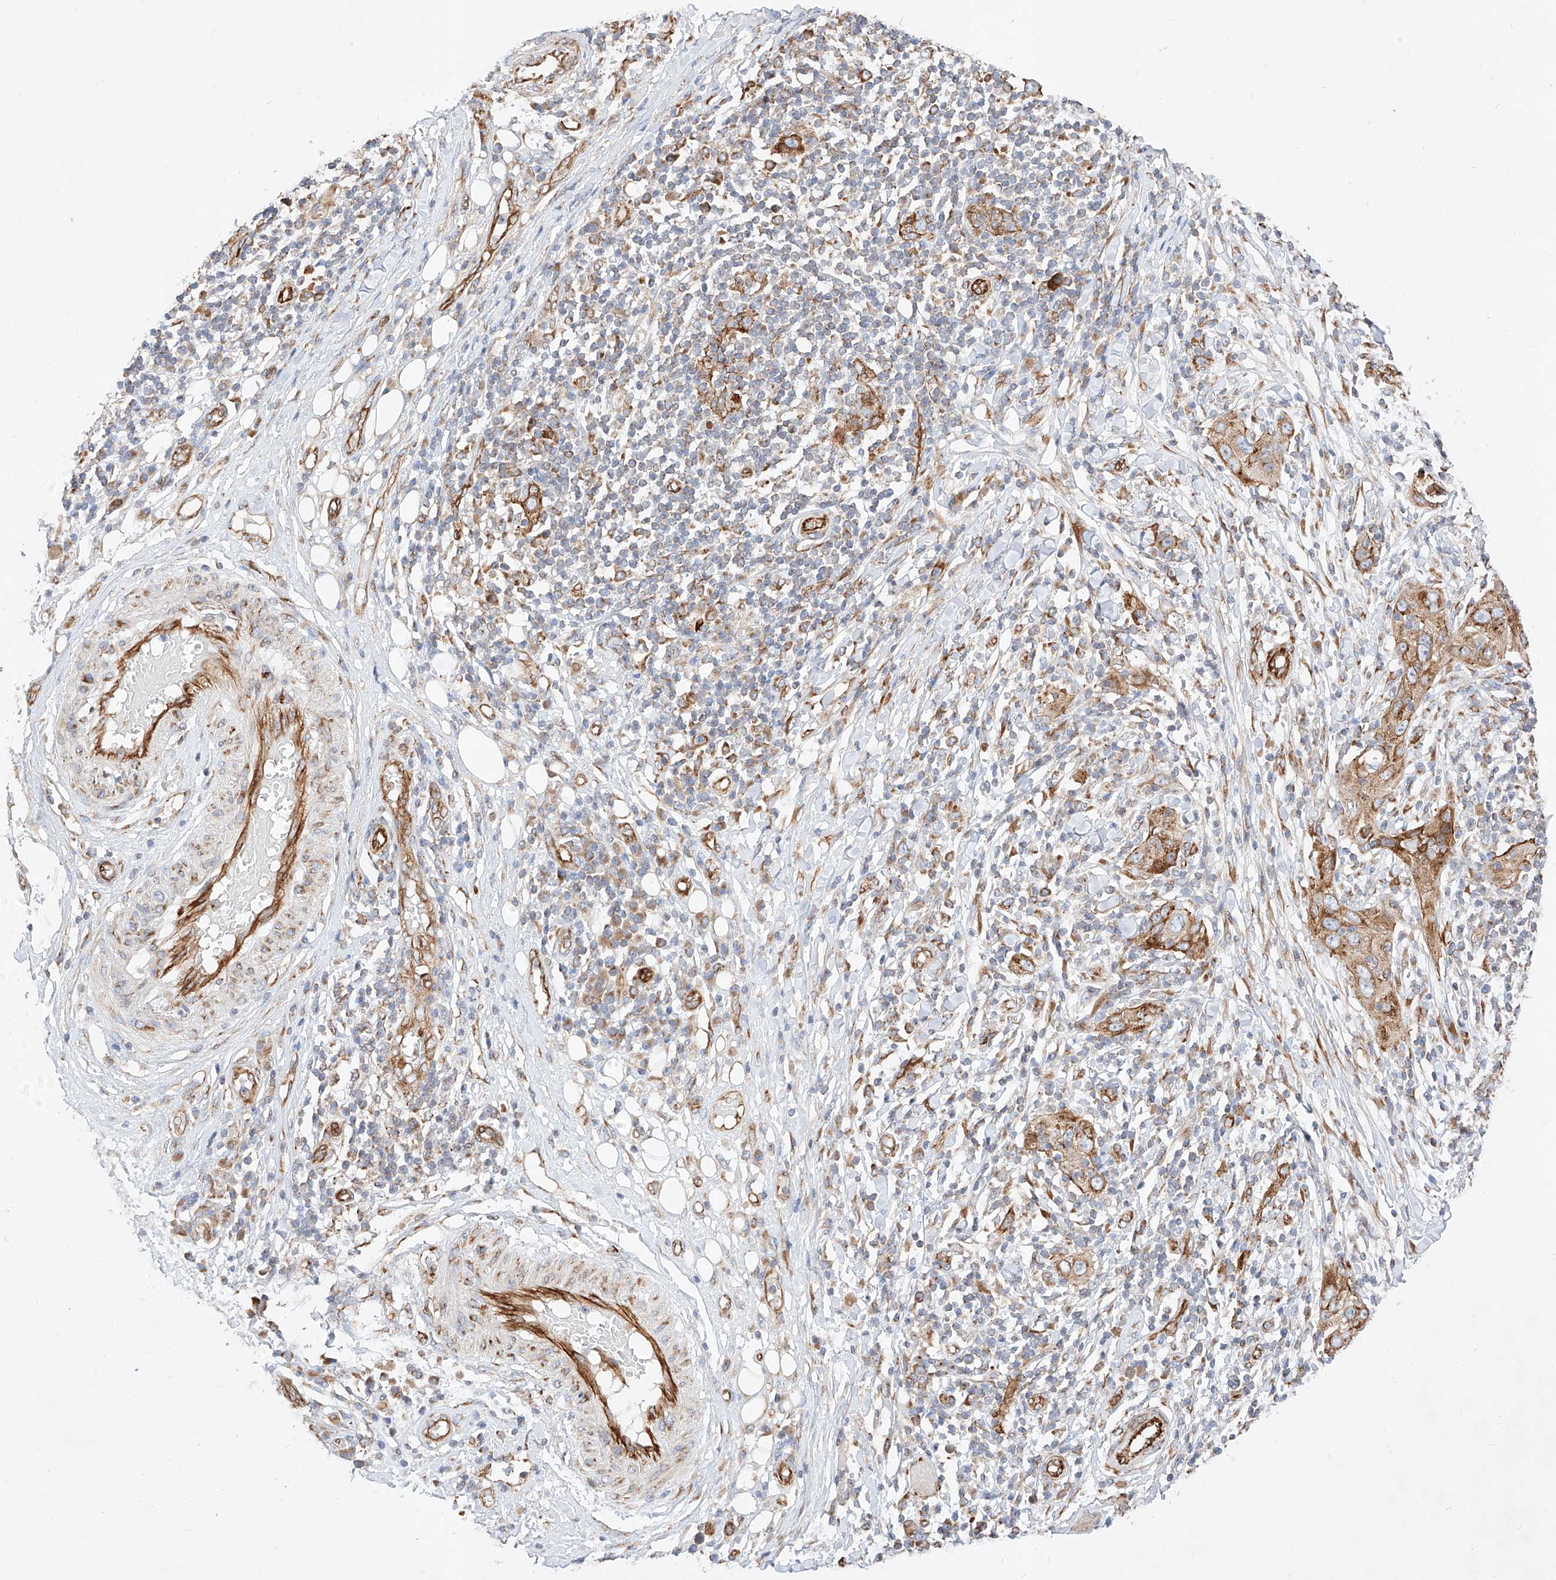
{"staining": {"intensity": "strong", "quantity": ">75%", "location": "cytoplasmic/membranous"}, "tissue": "skin cancer", "cell_type": "Tumor cells", "image_type": "cancer", "snomed": [{"axis": "morphology", "description": "Squamous cell carcinoma, NOS"}, {"axis": "topography", "description": "Skin"}], "caption": "Protein positivity by IHC reveals strong cytoplasmic/membranous positivity in approximately >75% of tumor cells in skin cancer (squamous cell carcinoma).", "gene": "CSGALNACT2", "patient": {"sex": "female", "age": 88}}